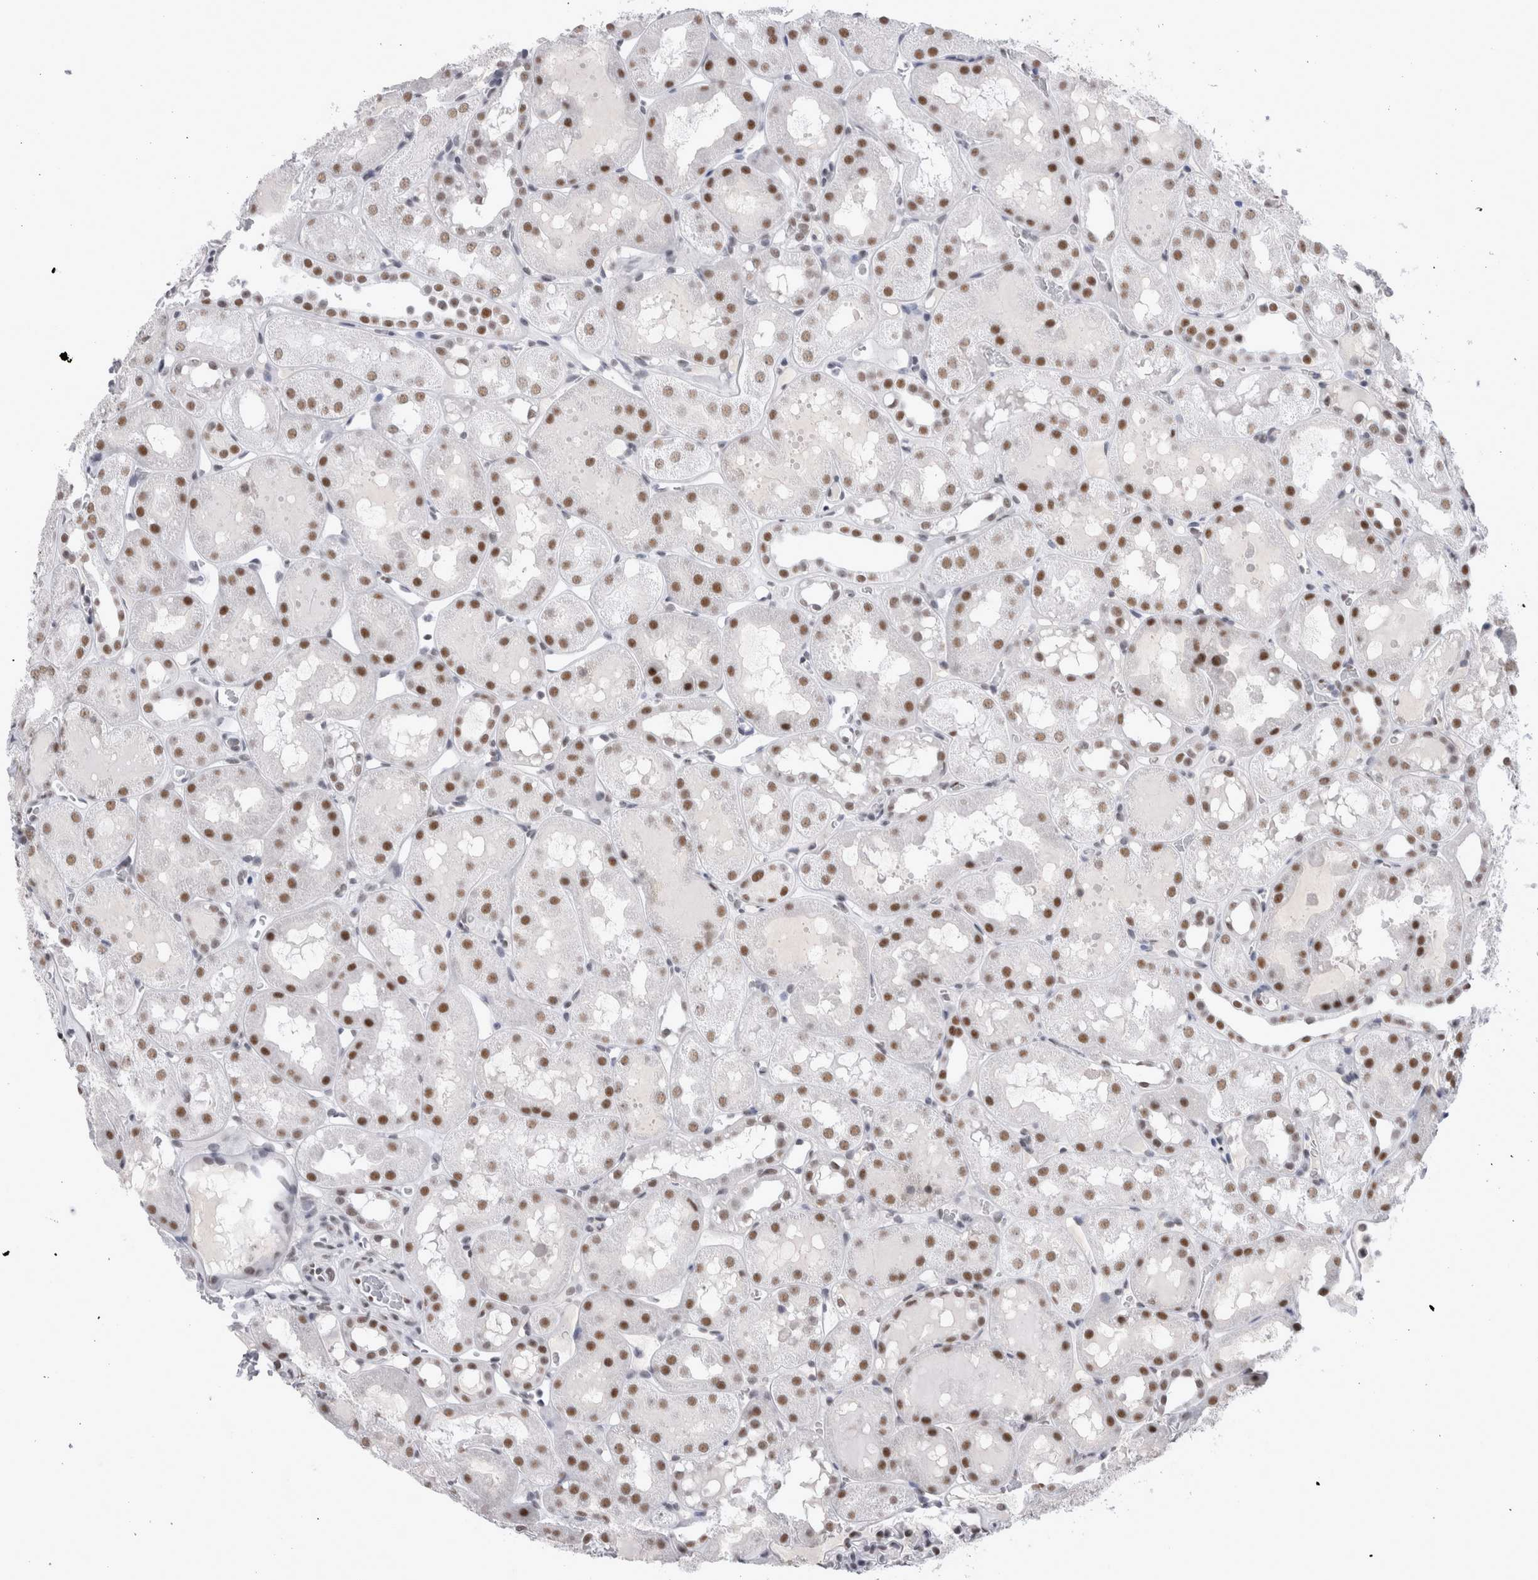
{"staining": {"intensity": "negative", "quantity": "none", "location": "none"}, "tissue": "kidney", "cell_type": "Cells in glomeruli", "image_type": "normal", "snomed": [{"axis": "morphology", "description": "Normal tissue, NOS"}, {"axis": "topography", "description": "Kidney"}, {"axis": "topography", "description": "Urinary bladder"}], "caption": "IHC of normal human kidney shows no staining in cells in glomeruli. (Stains: DAB IHC with hematoxylin counter stain, Microscopy: brightfield microscopy at high magnification).", "gene": "API5", "patient": {"sex": "male", "age": 16}}